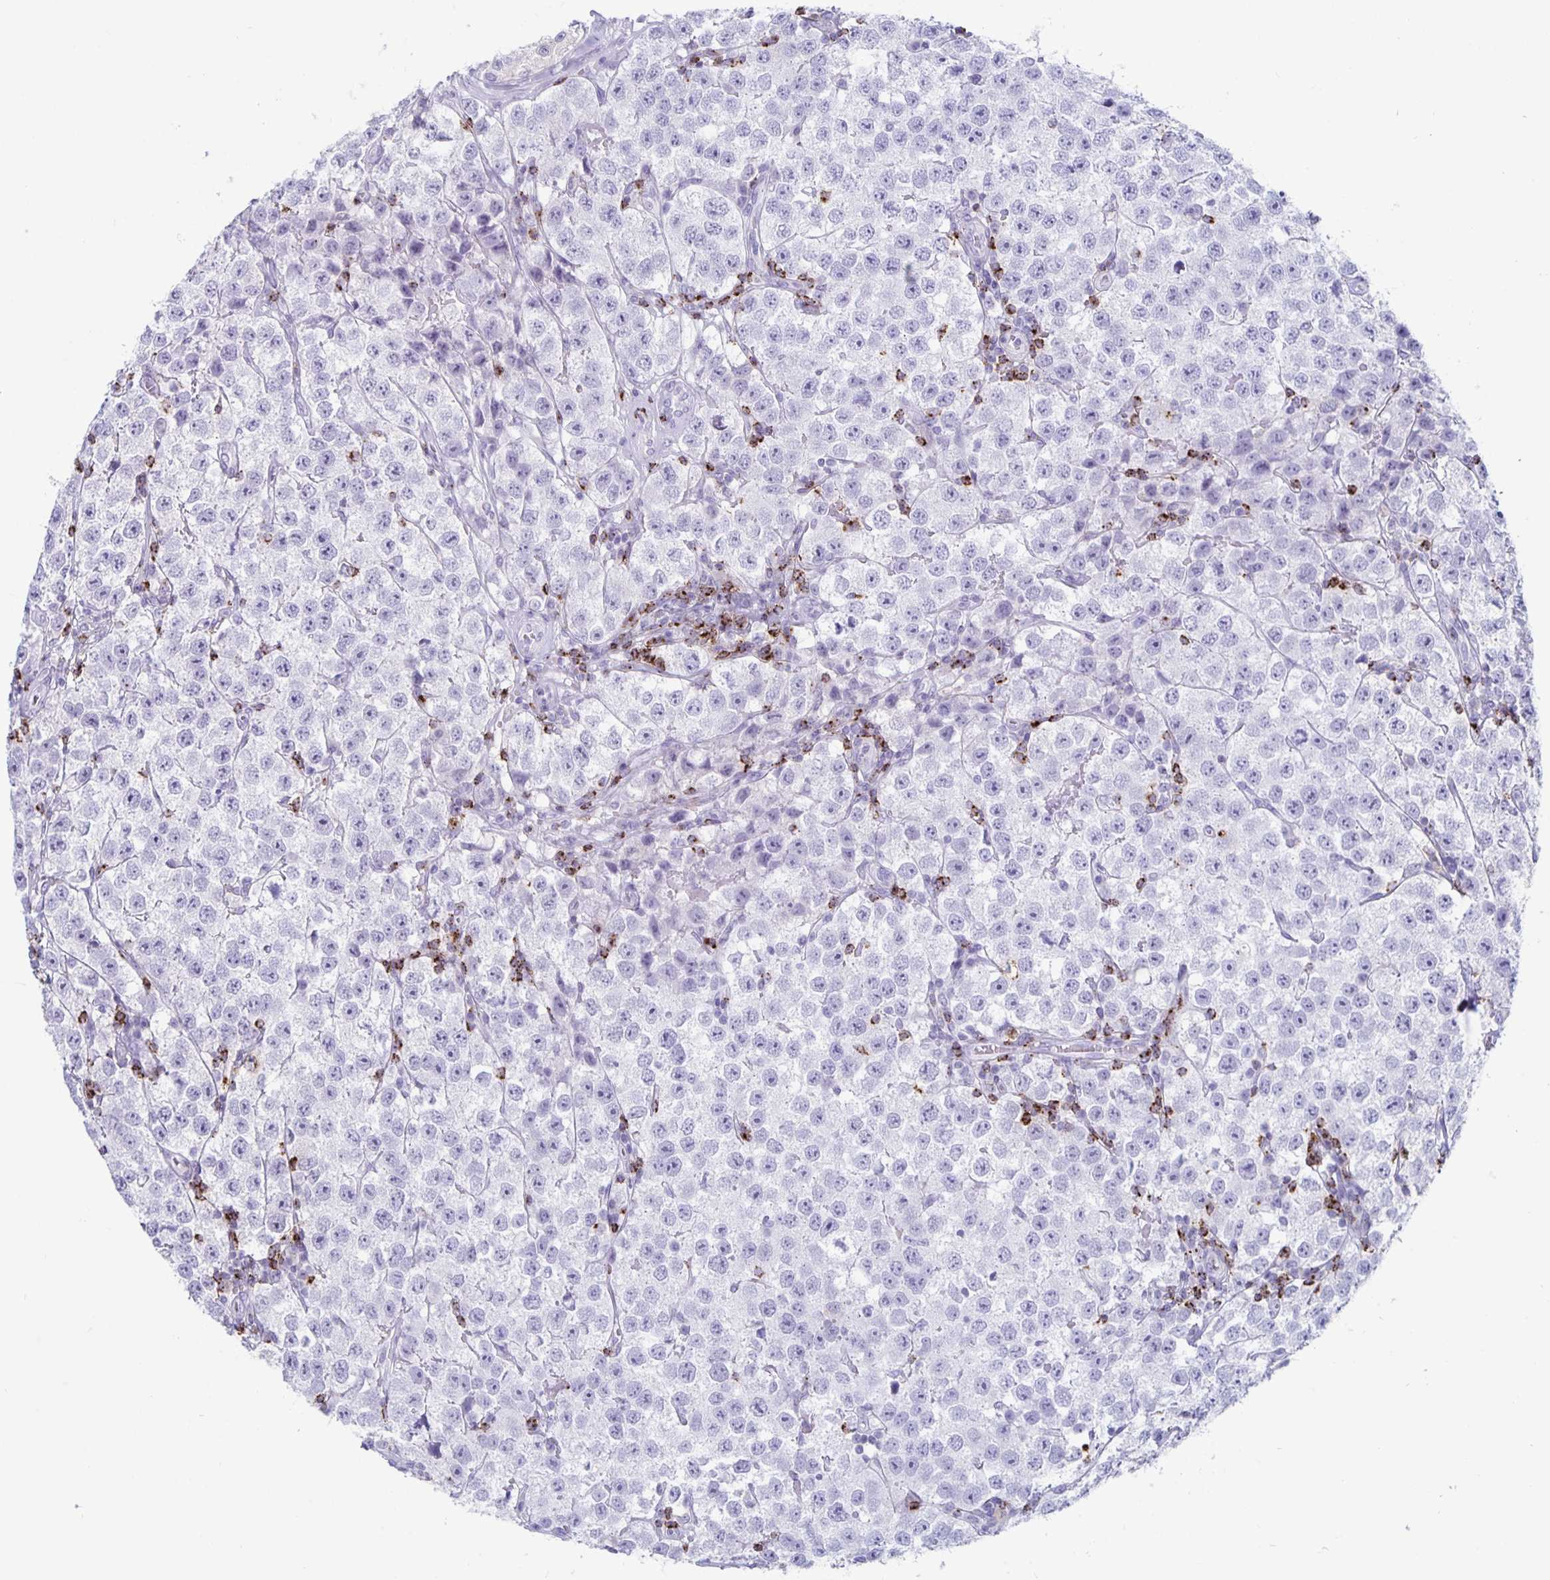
{"staining": {"intensity": "negative", "quantity": "none", "location": "none"}, "tissue": "testis cancer", "cell_type": "Tumor cells", "image_type": "cancer", "snomed": [{"axis": "morphology", "description": "Seminoma, NOS"}, {"axis": "topography", "description": "Testis"}], "caption": "Micrograph shows no significant protein expression in tumor cells of testis cancer (seminoma).", "gene": "GZMK", "patient": {"sex": "male", "age": 34}}